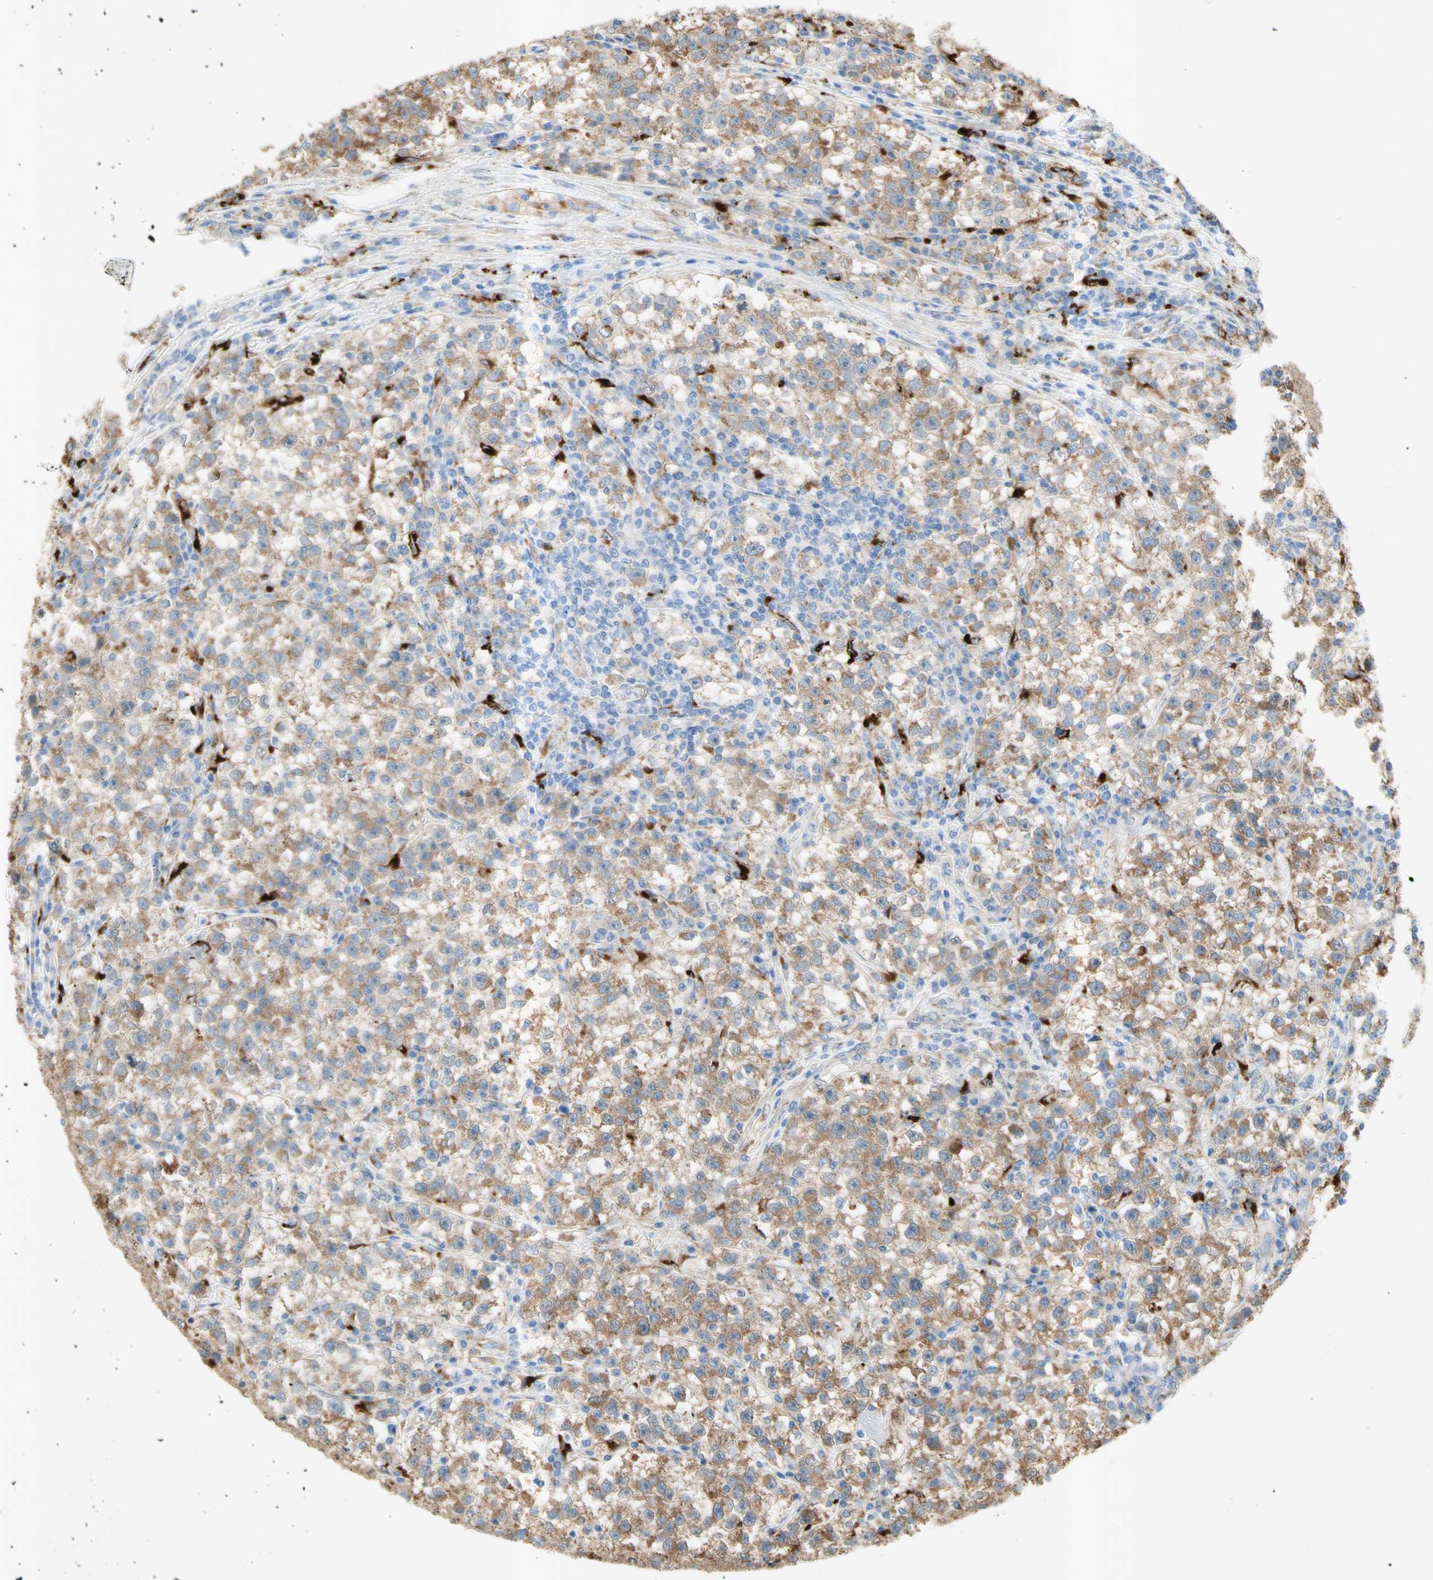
{"staining": {"intensity": "moderate", "quantity": ">75%", "location": "cytoplasmic/membranous"}, "tissue": "testis cancer", "cell_type": "Tumor cells", "image_type": "cancer", "snomed": [{"axis": "morphology", "description": "Seminoma, NOS"}, {"axis": "topography", "description": "Testis"}], "caption": "Moderate cytoplasmic/membranous protein staining is identified in approximately >75% of tumor cells in seminoma (testis). (IHC, brightfield microscopy, high magnification).", "gene": "URB2", "patient": {"sex": "male", "age": 22}}